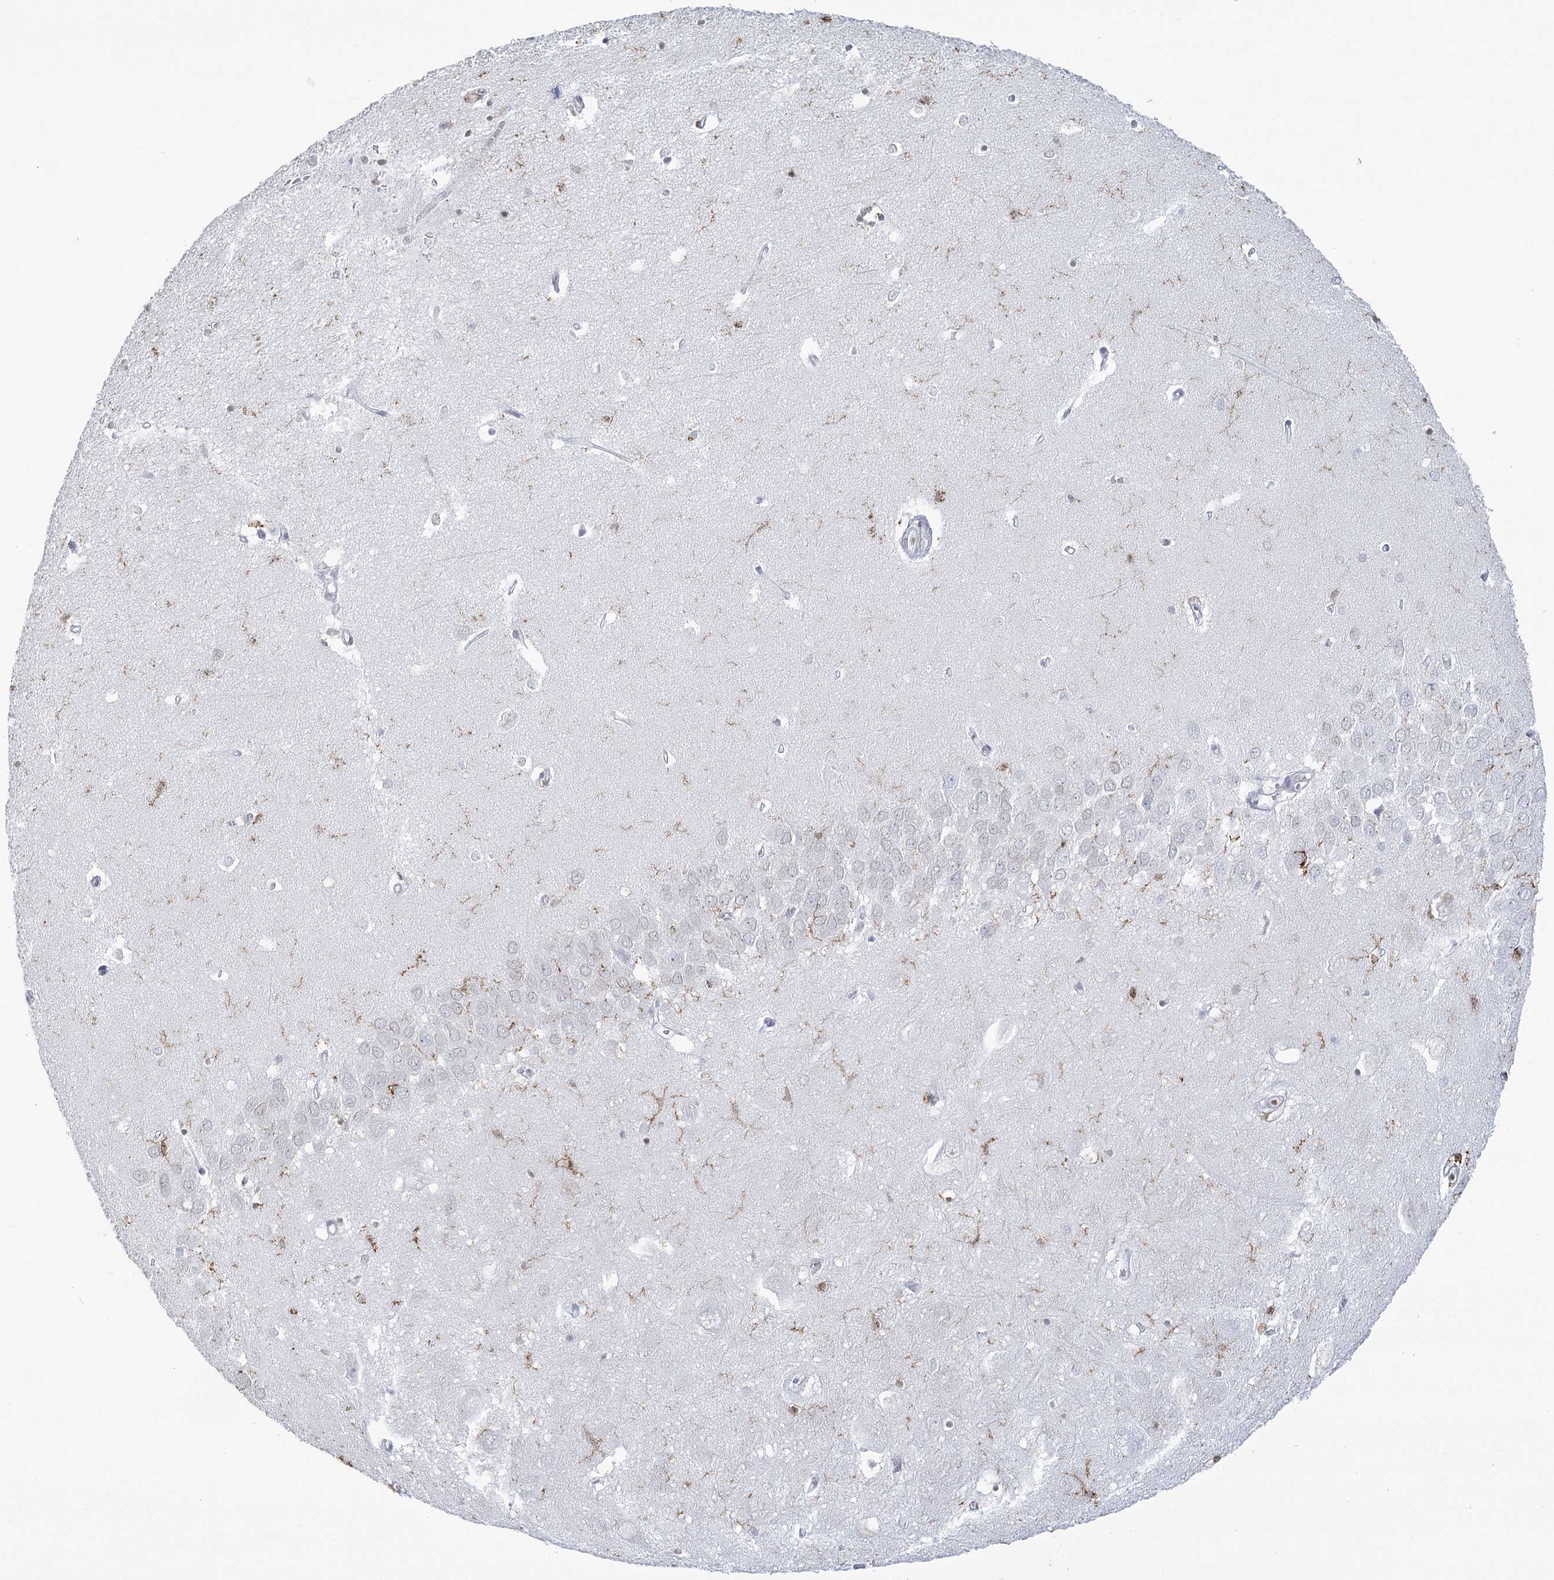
{"staining": {"intensity": "moderate", "quantity": "<25%", "location": "cytoplasmic/membranous,nuclear"}, "tissue": "hippocampus", "cell_type": "Glial cells", "image_type": "normal", "snomed": [{"axis": "morphology", "description": "Normal tissue, NOS"}, {"axis": "topography", "description": "Hippocampus"}], "caption": "Hippocampus stained for a protein displays moderate cytoplasmic/membranous,nuclear positivity in glial cells. Nuclei are stained in blue.", "gene": "C11orf1", "patient": {"sex": "female", "age": 64}}